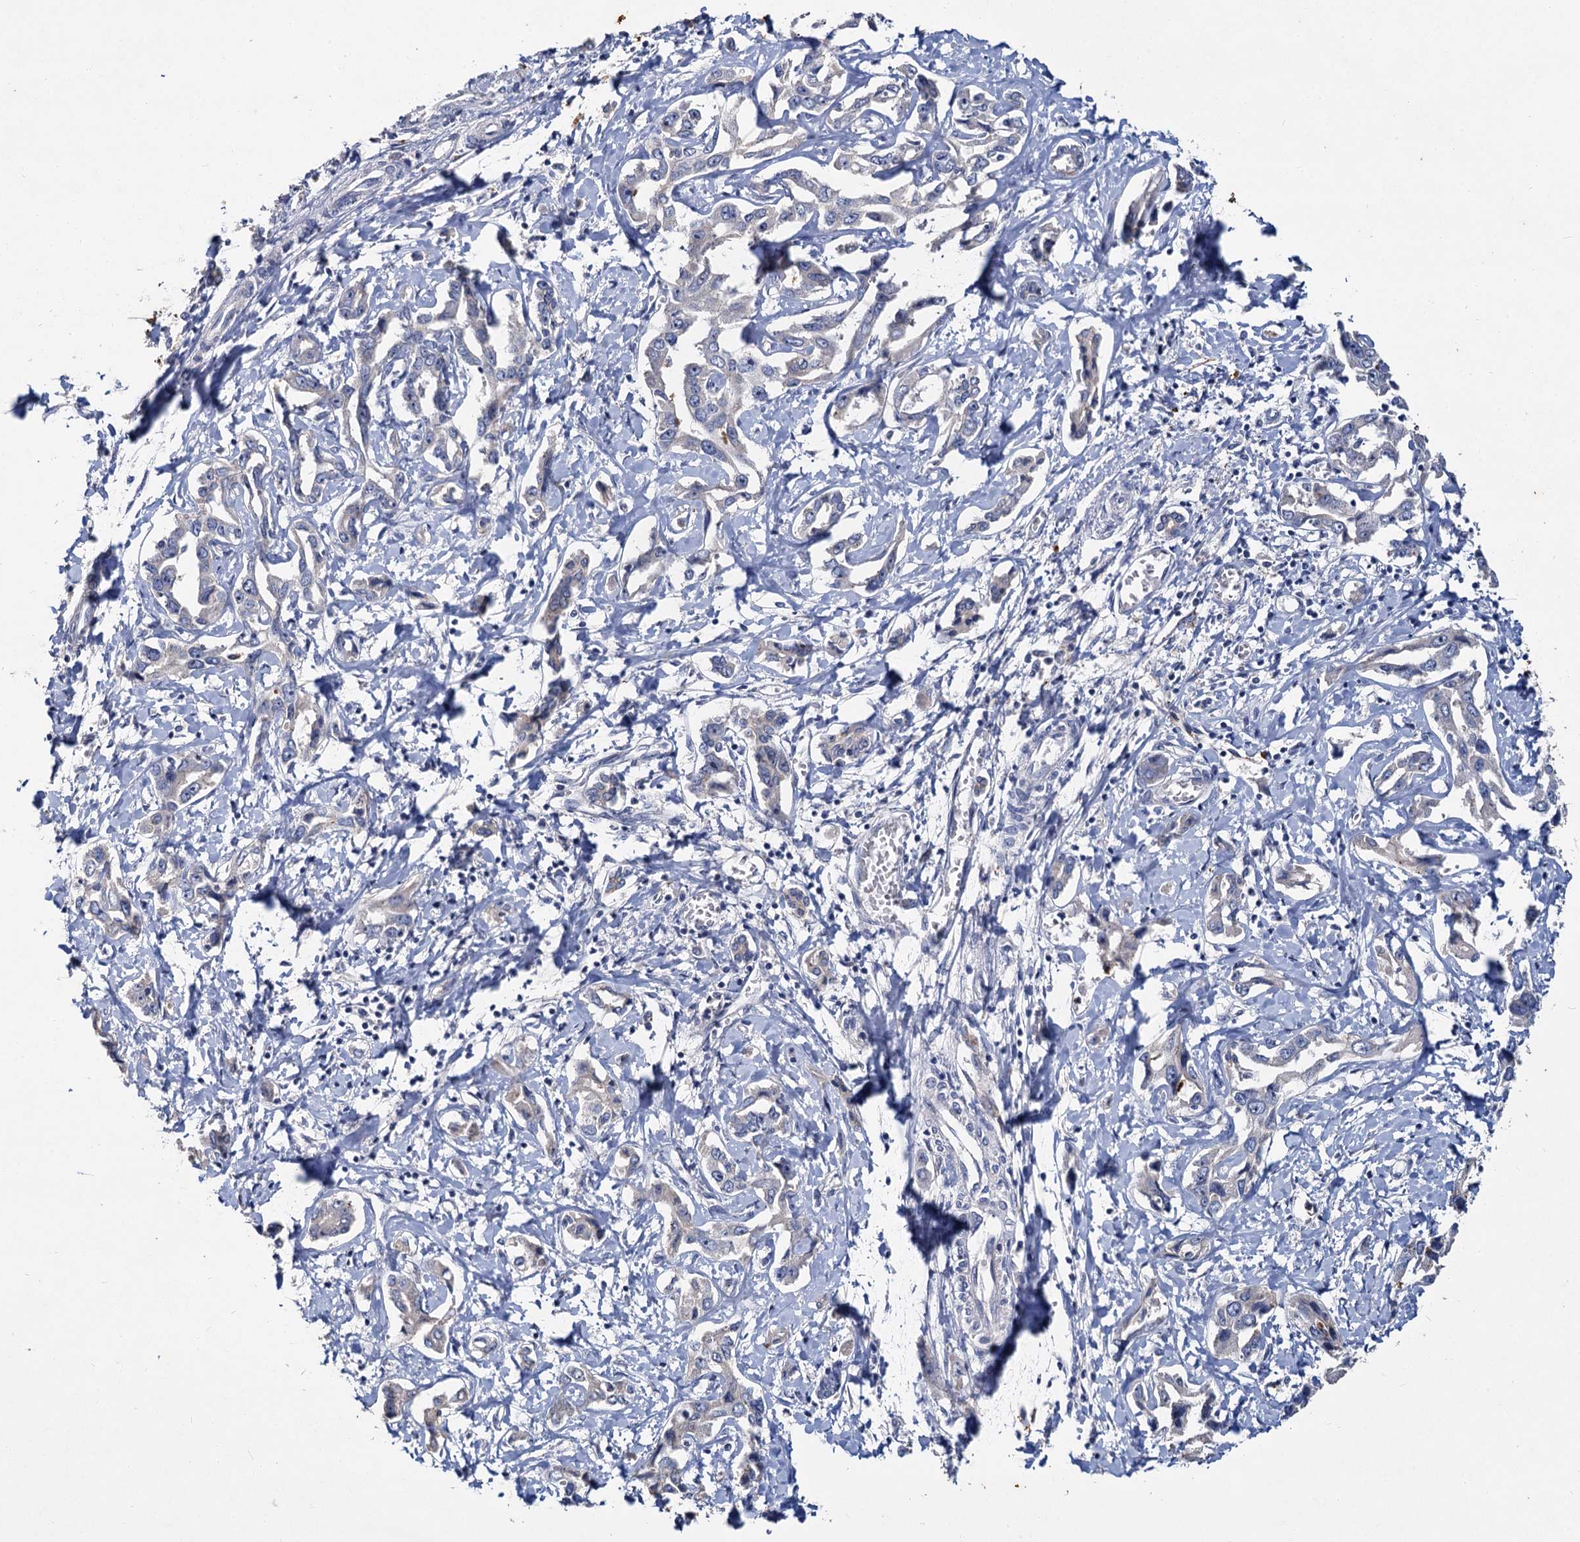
{"staining": {"intensity": "negative", "quantity": "none", "location": "none"}, "tissue": "liver cancer", "cell_type": "Tumor cells", "image_type": "cancer", "snomed": [{"axis": "morphology", "description": "Cholangiocarcinoma"}, {"axis": "topography", "description": "Liver"}], "caption": "Immunohistochemical staining of human liver cancer (cholangiocarcinoma) reveals no significant staining in tumor cells.", "gene": "ATP9A", "patient": {"sex": "male", "age": 59}}